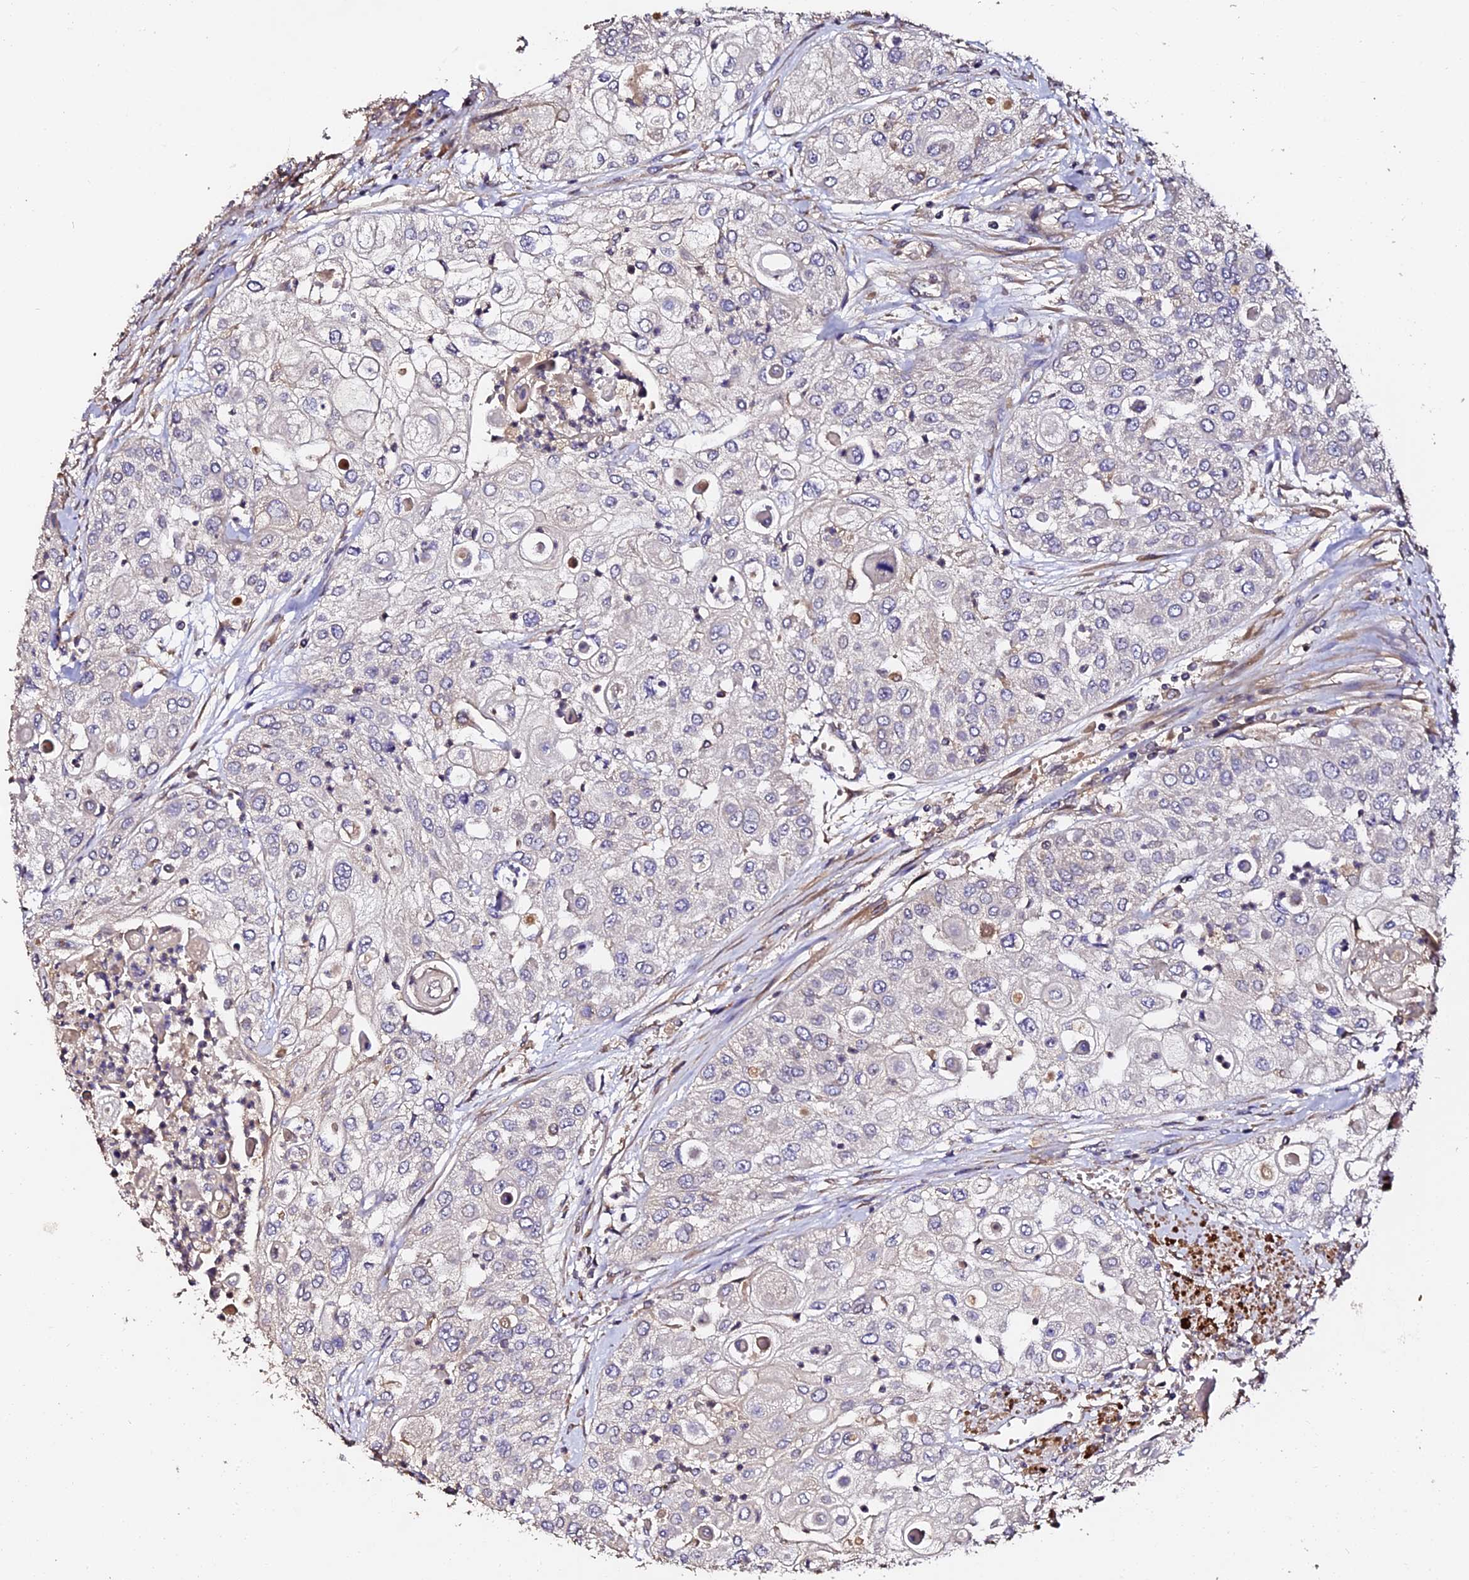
{"staining": {"intensity": "negative", "quantity": "none", "location": "none"}, "tissue": "urothelial cancer", "cell_type": "Tumor cells", "image_type": "cancer", "snomed": [{"axis": "morphology", "description": "Urothelial carcinoma, High grade"}, {"axis": "topography", "description": "Urinary bladder"}], "caption": "IHC of high-grade urothelial carcinoma exhibits no expression in tumor cells.", "gene": "TDO2", "patient": {"sex": "female", "age": 79}}